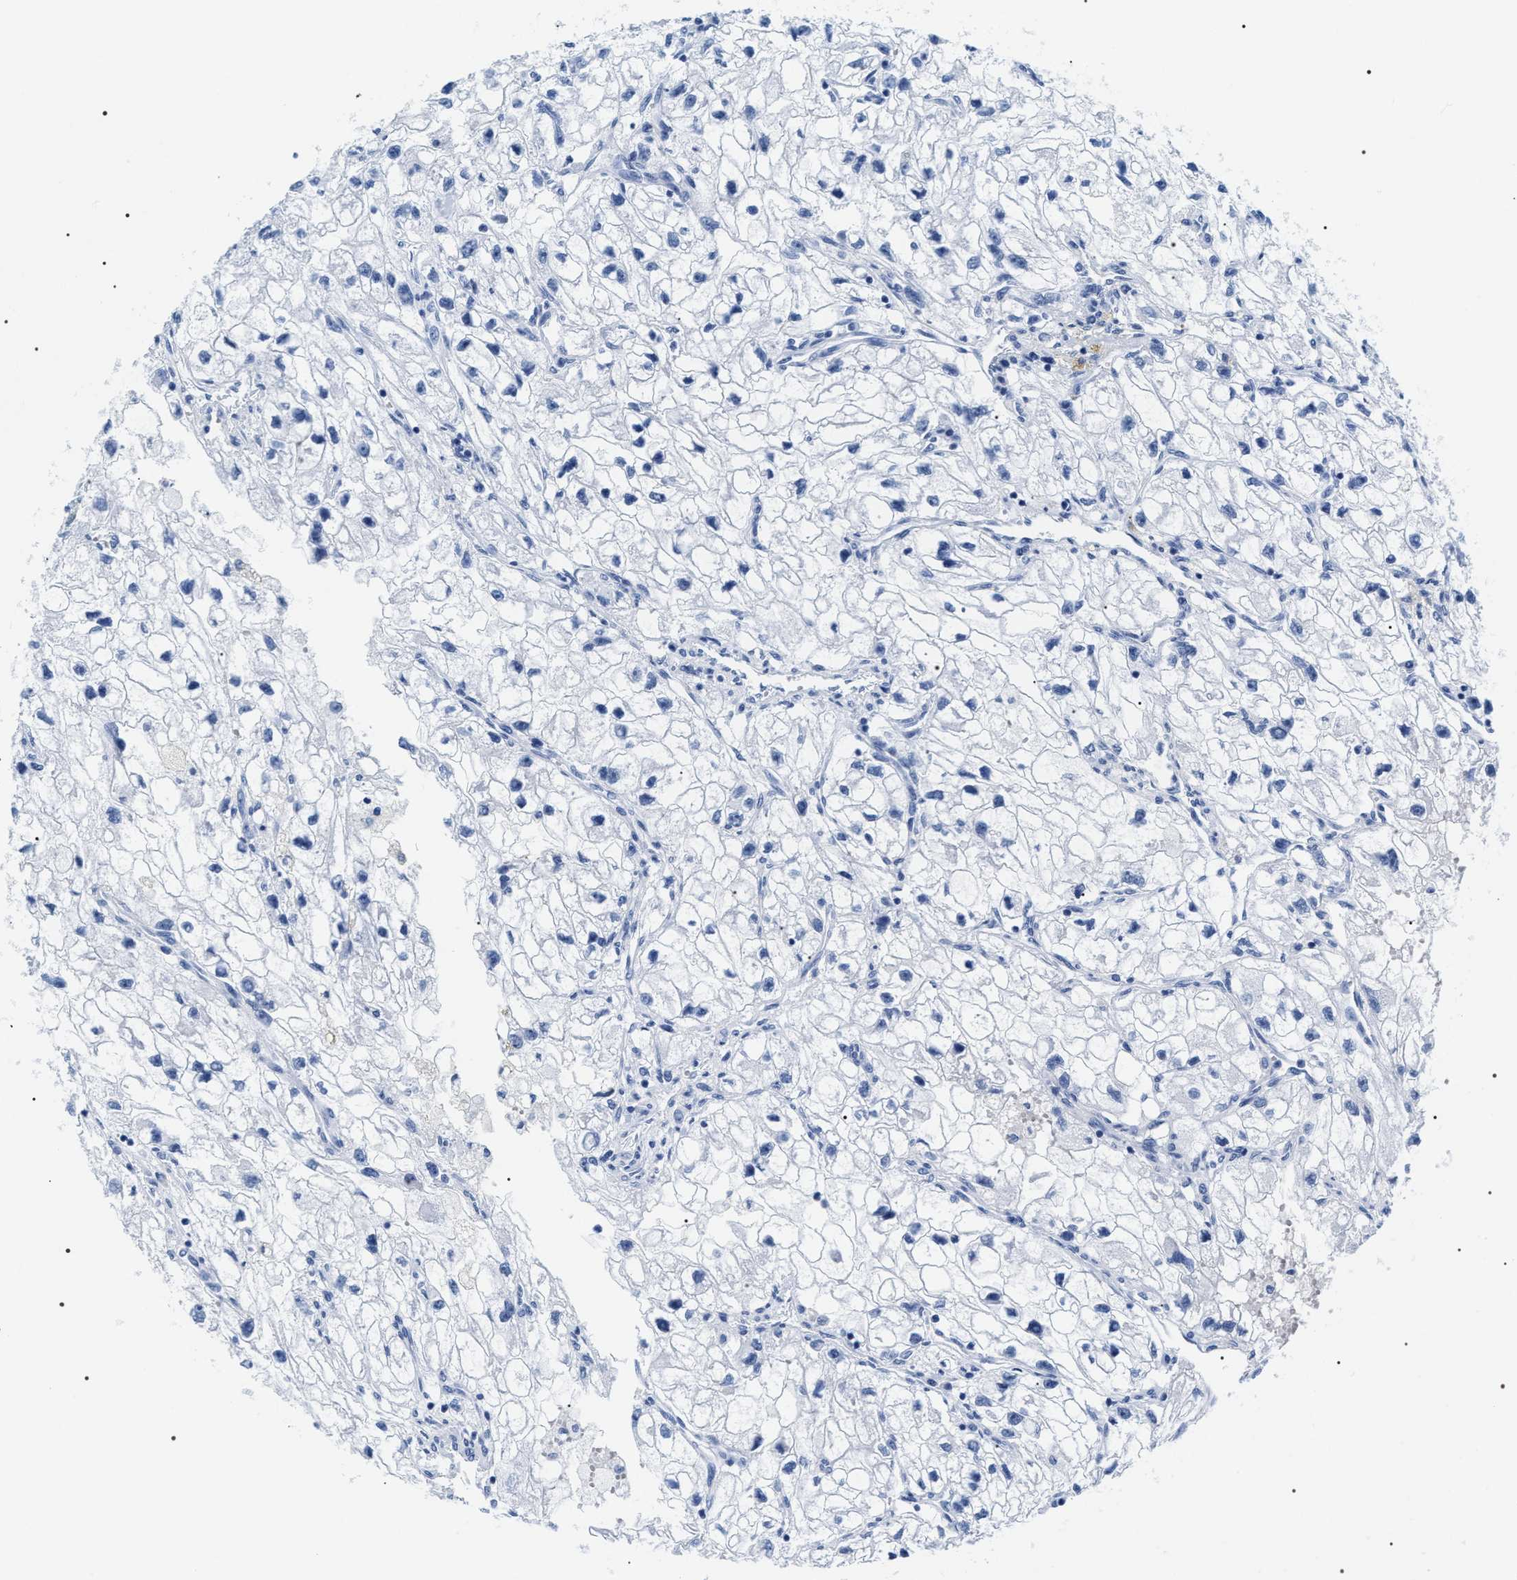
{"staining": {"intensity": "negative", "quantity": "none", "location": "none"}, "tissue": "renal cancer", "cell_type": "Tumor cells", "image_type": "cancer", "snomed": [{"axis": "morphology", "description": "Adenocarcinoma, NOS"}, {"axis": "topography", "description": "Kidney"}], "caption": "Tumor cells are negative for brown protein staining in renal cancer (adenocarcinoma).", "gene": "ADH4", "patient": {"sex": "female", "age": 70}}